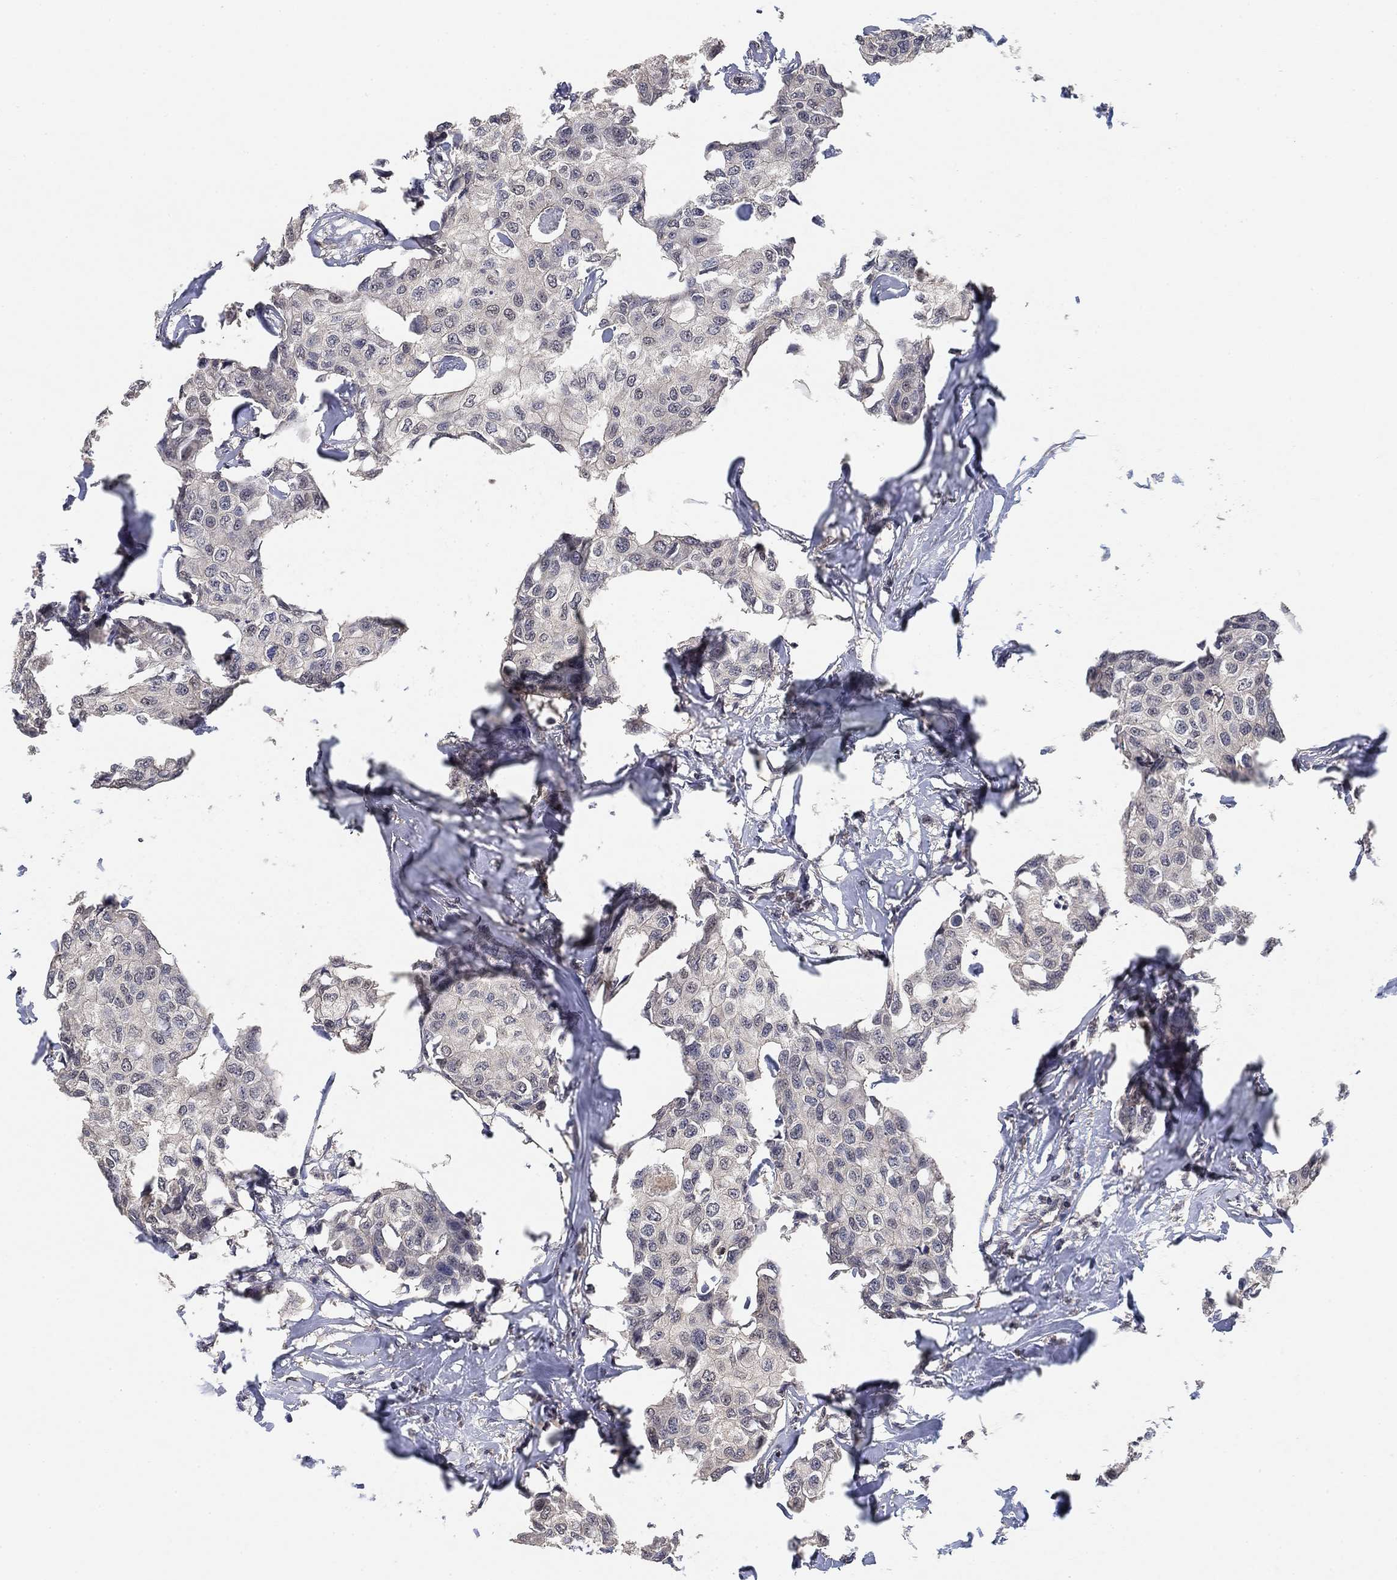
{"staining": {"intensity": "negative", "quantity": "none", "location": "none"}, "tissue": "breast cancer", "cell_type": "Tumor cells", "image_type": "cancer", "snomed": [{"axis": "morphology", "description": "Duct carcinoma"}, {"axis": "topography", "description": "Breast"}], "caption": "Invasive ductal carcinoma (breast) stained for a protein using IHC displays no expression tumor cells.", "gene": "CCDC43", "patient": {"sex": "female", "age": 80}}